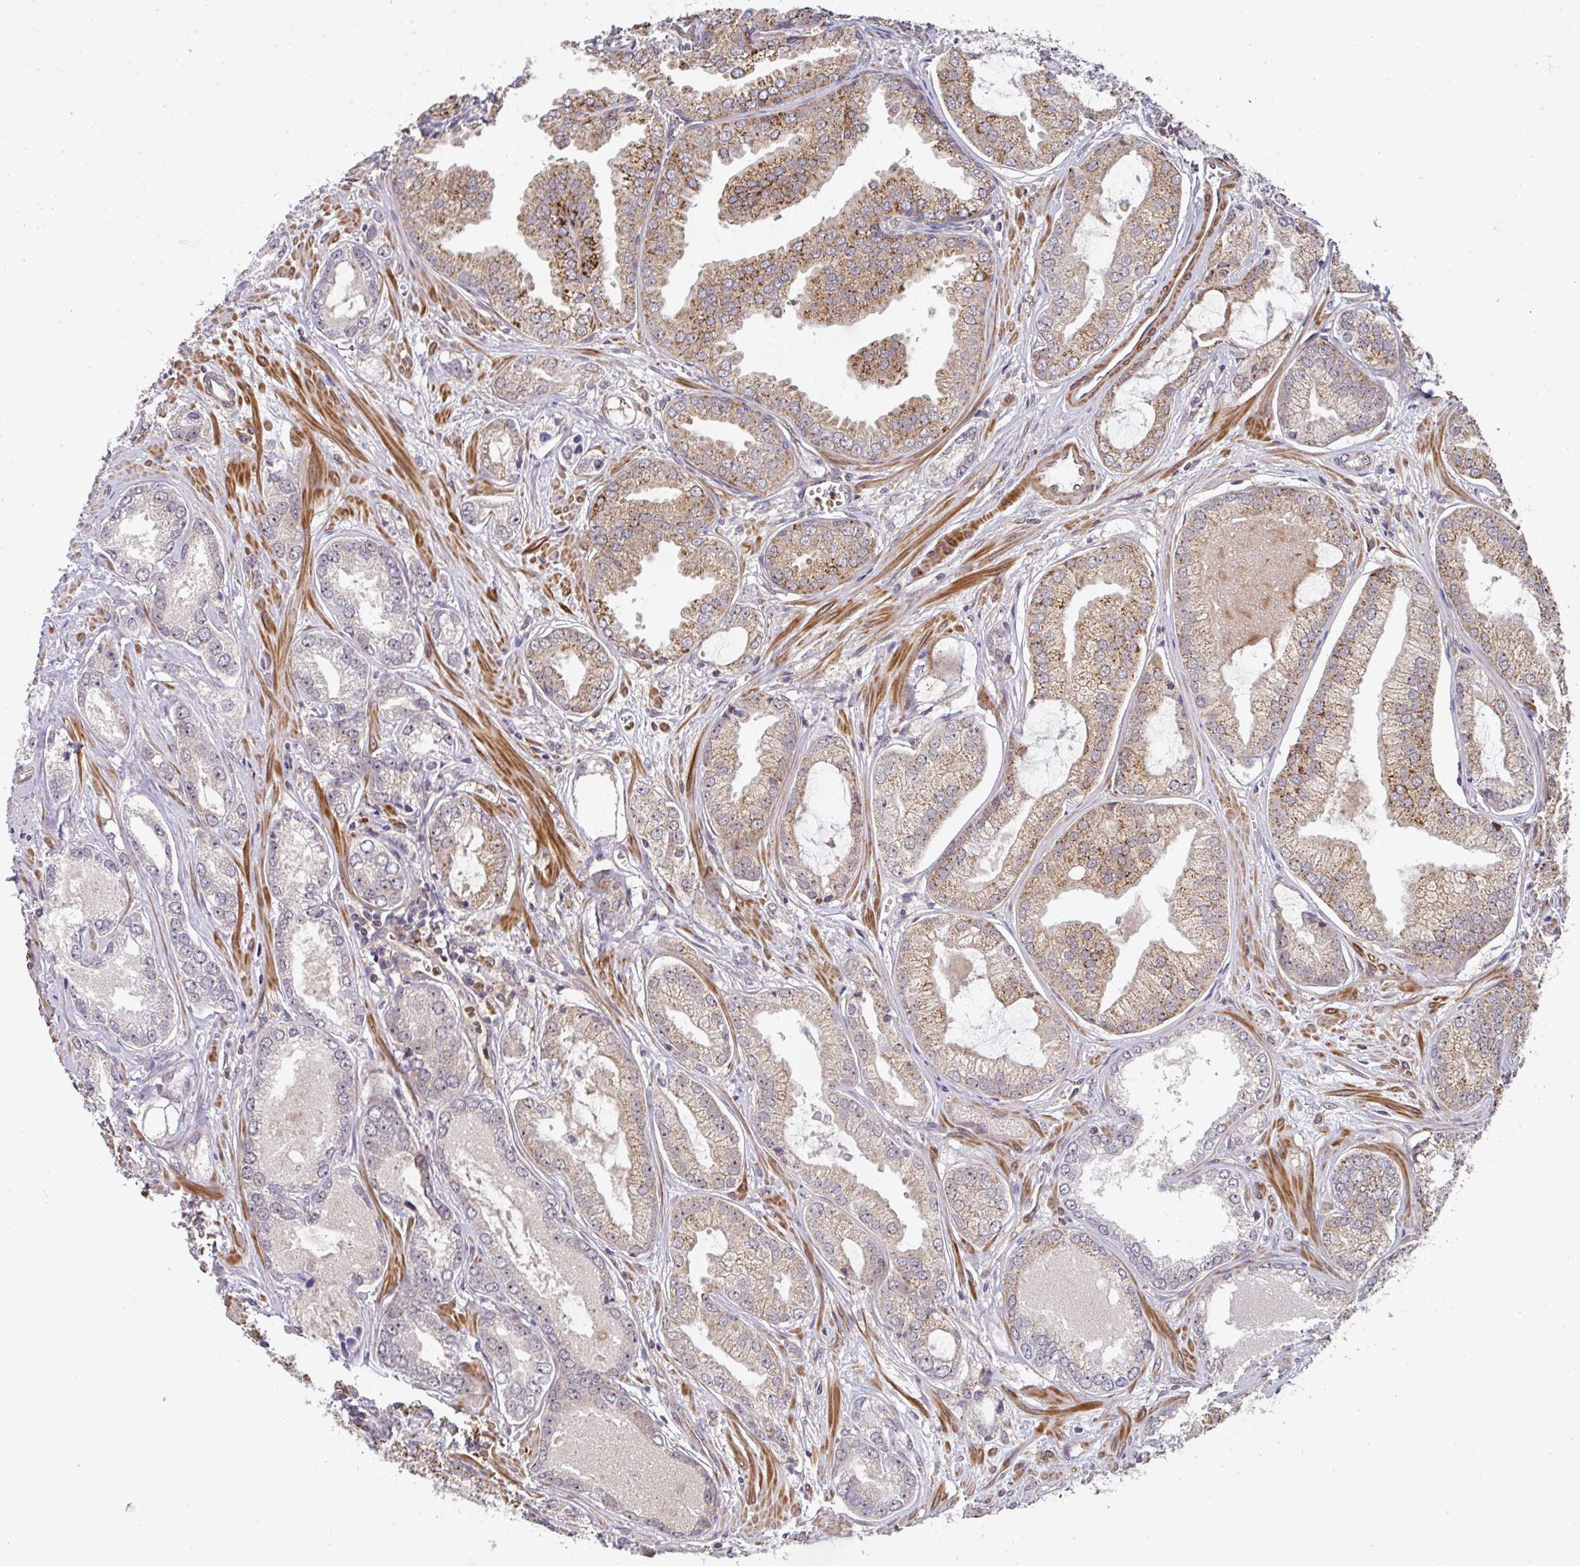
{"staining": {"intensity": "moderate", "quantity": "25%-75%", "location": "cytoplasmic/membranous,nuclear"}, "tissue": "prostate cancer", "cell_type": "Tumor cells", "image_type": "cancer", "snomed": [{"axis": "morphology", "description": "Adenocarcinoma, Medium grade"}, {"axis": "topography", "description": "Prostate"}], "caption": "A micrograph showing moderate cytoplasmic/membranous and nuclear expression in approximately 25%-75% of tumor cells in prostate cancer (adenocarcinoma (medium-grade)), as visualized by brown immunohistochemical staining.", "gene": "SIMC1", "patient": {"sex": "male", "age": 57}}